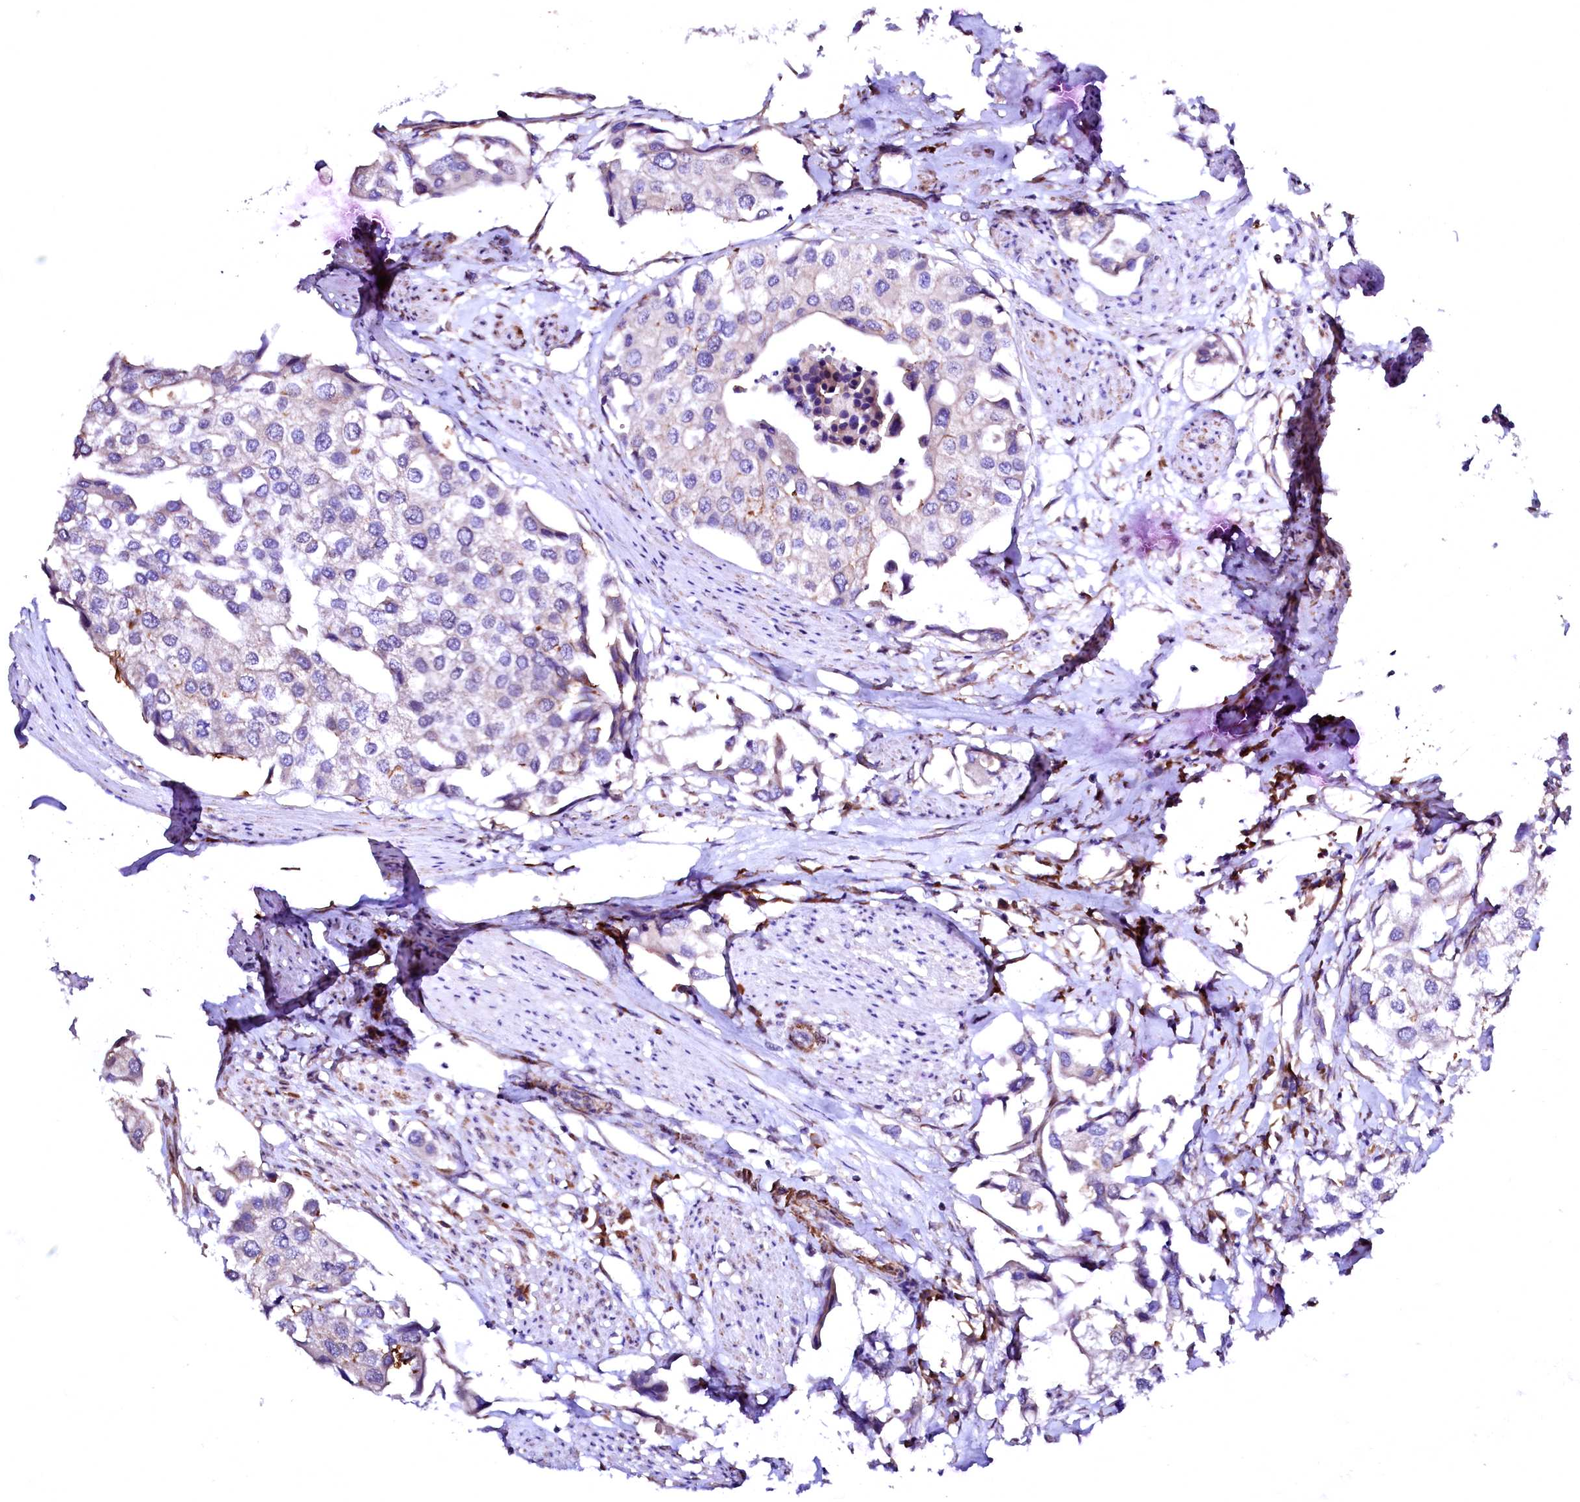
{"staining": {"intensity": "negative", "quantity": "none", "location": "none"}, "tissue": "urothelial cancer", "cell_type": "Tumor cells", "image_type": "cancer", "snomed": [{"axis": "morphology", "description": "Urothelial carcinoma, High grade"}, {"axis": "topography", "description": "Urinary bladder"}], "caption": "An immunohistochemistry photomicrograph of urothelial cancer is shown. There is no staining in tumor cells of urothelial cancer. The staining is performed using DAB (3,3'-diaminobenzidine) brown chromogen with nuclei counter-stained in using hematoxylin.", "gene": "GPR176", "patient": {"sex": "male", "age": 64}}